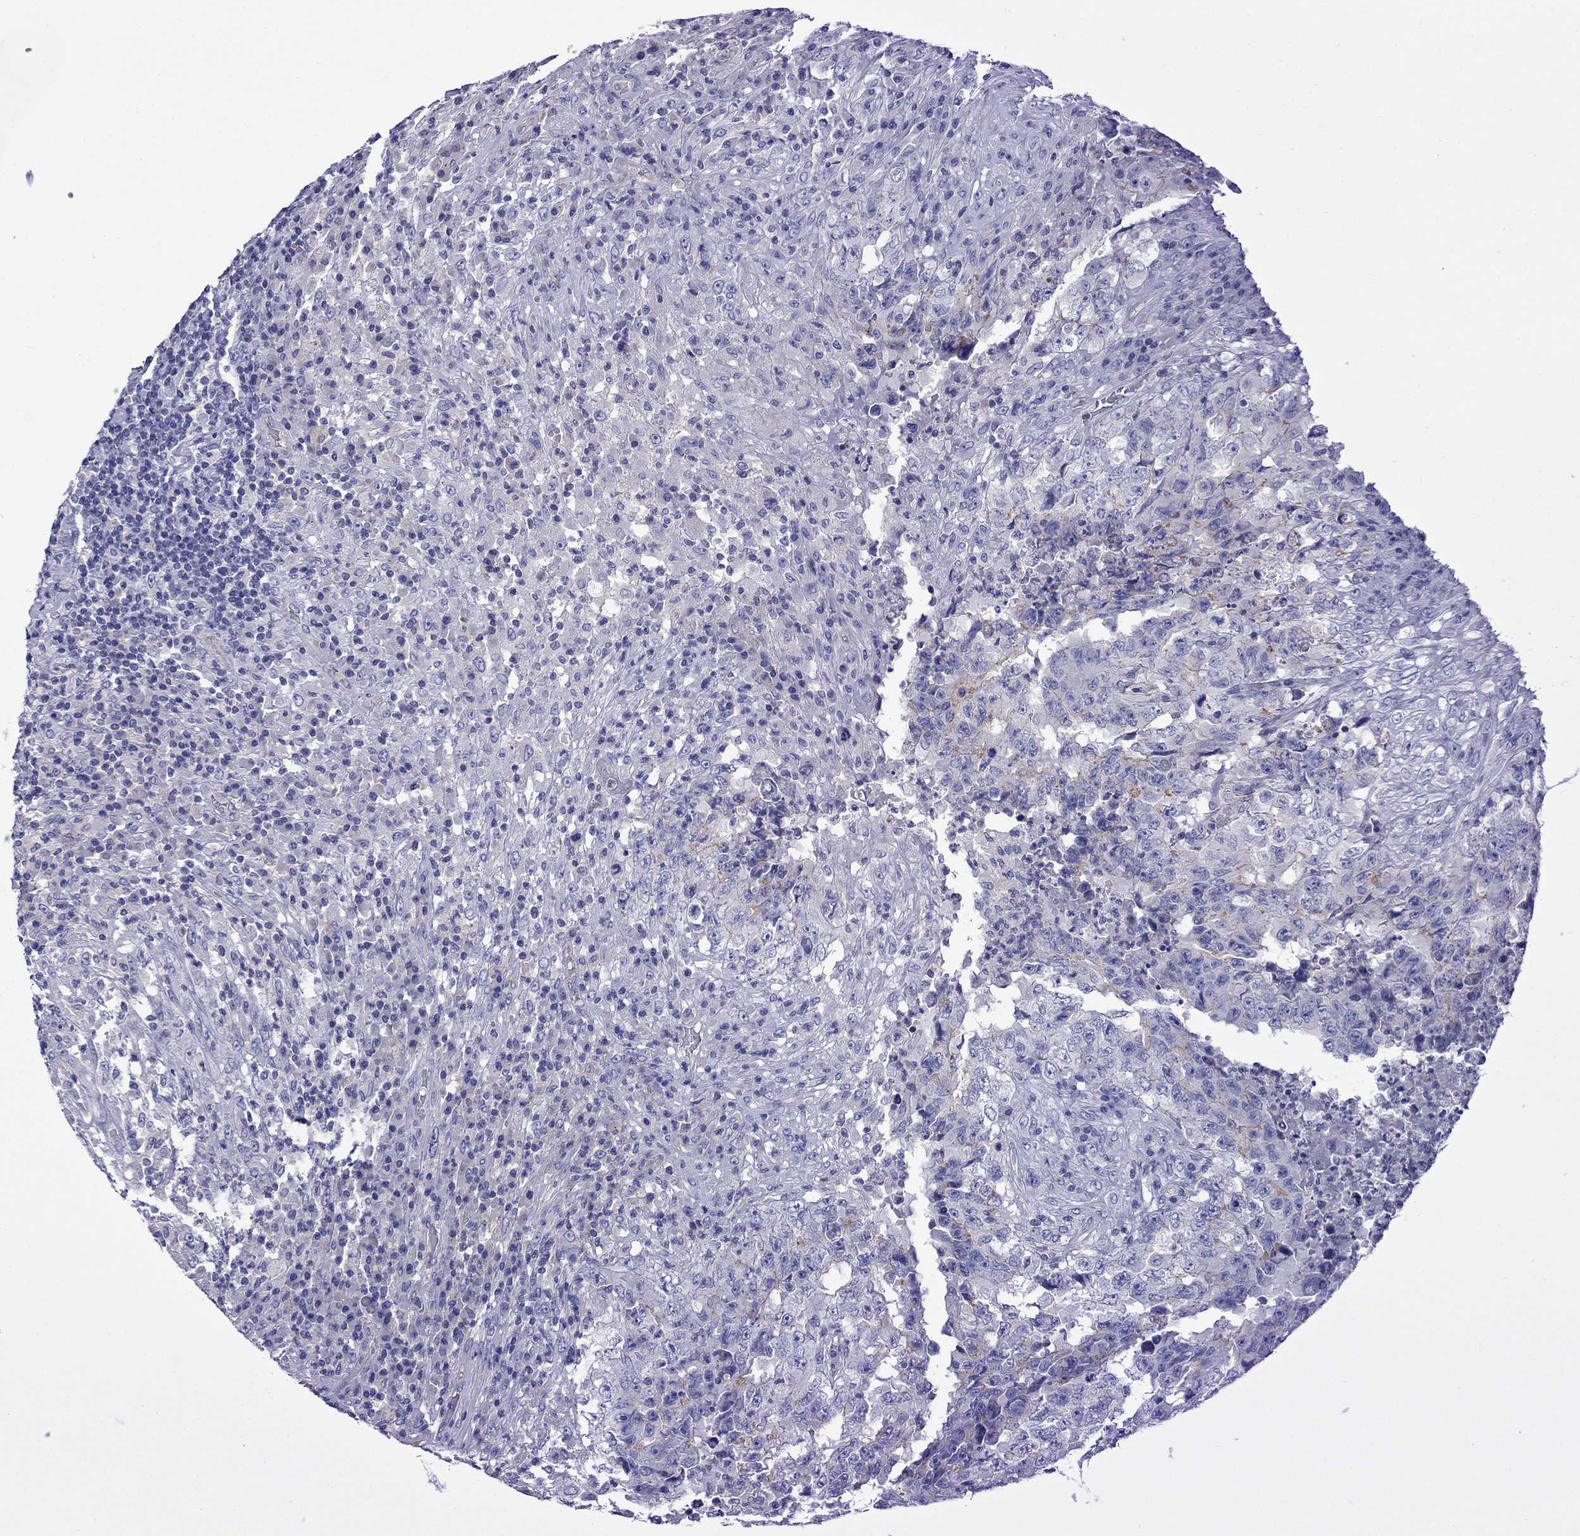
{"staining": {"intensity": "negative", "quantity": "none", "location": "none"}, "tissue": "testis cancer", "cell_type": "Tumor cells", "image_type": "cancer", "snomed": [{"axis": "morphology", "description": "Necrosis, NOS"}, {"axis": "morphology", "description": "Carcinoma, Embryonal, NOS"}, {"axis": "topography", "description": "Testis"}], "caption": "This is a micrograph of immunohistochemistry (IHC) staining of testis cancer (embryonal carcinoma), which shows no positivity in tumor cells.", "gene": "STAR", "patient": {"sex": "male", "age": 19}}